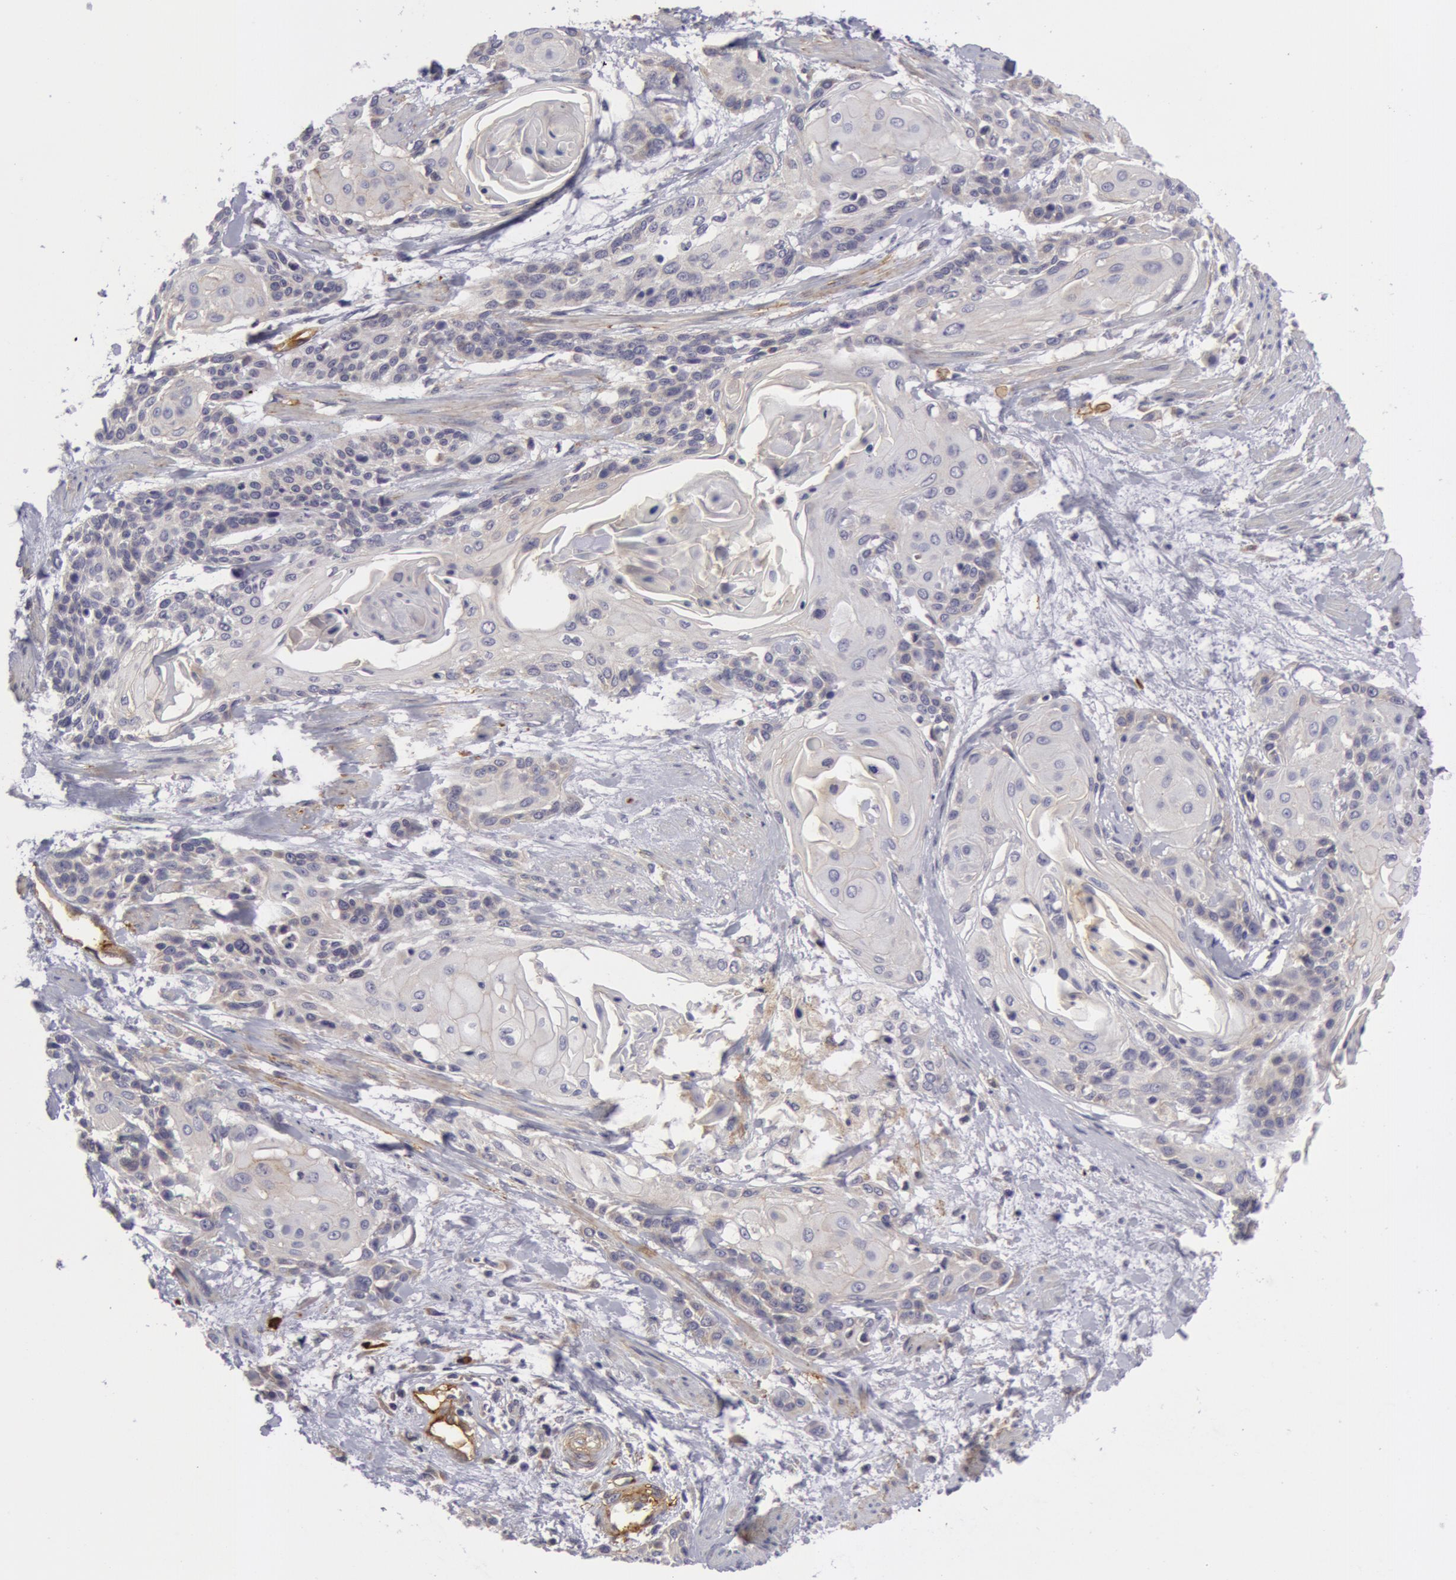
{"staining": {"intensity": "negative", "quantity": "none", "location": "none"}, "tissue": "cervical cancer", "cell_type": "Tumor cells", "image_type": "cancer", "snomed": [{"axis": "morphology", "description": "Squamous cell carcinoma, NOS"}, {"axis": "topography", "description": "Cervix"}], "caption": "This micrograph is of cervical cancer stained with immunohistochemistry (IHC) to label a protein in brown with the nuclei are counter-stained blue. There is no positivity in tumor cells.", "gene": "IL23A", "patient": {"sex": "female", "age": 57}}